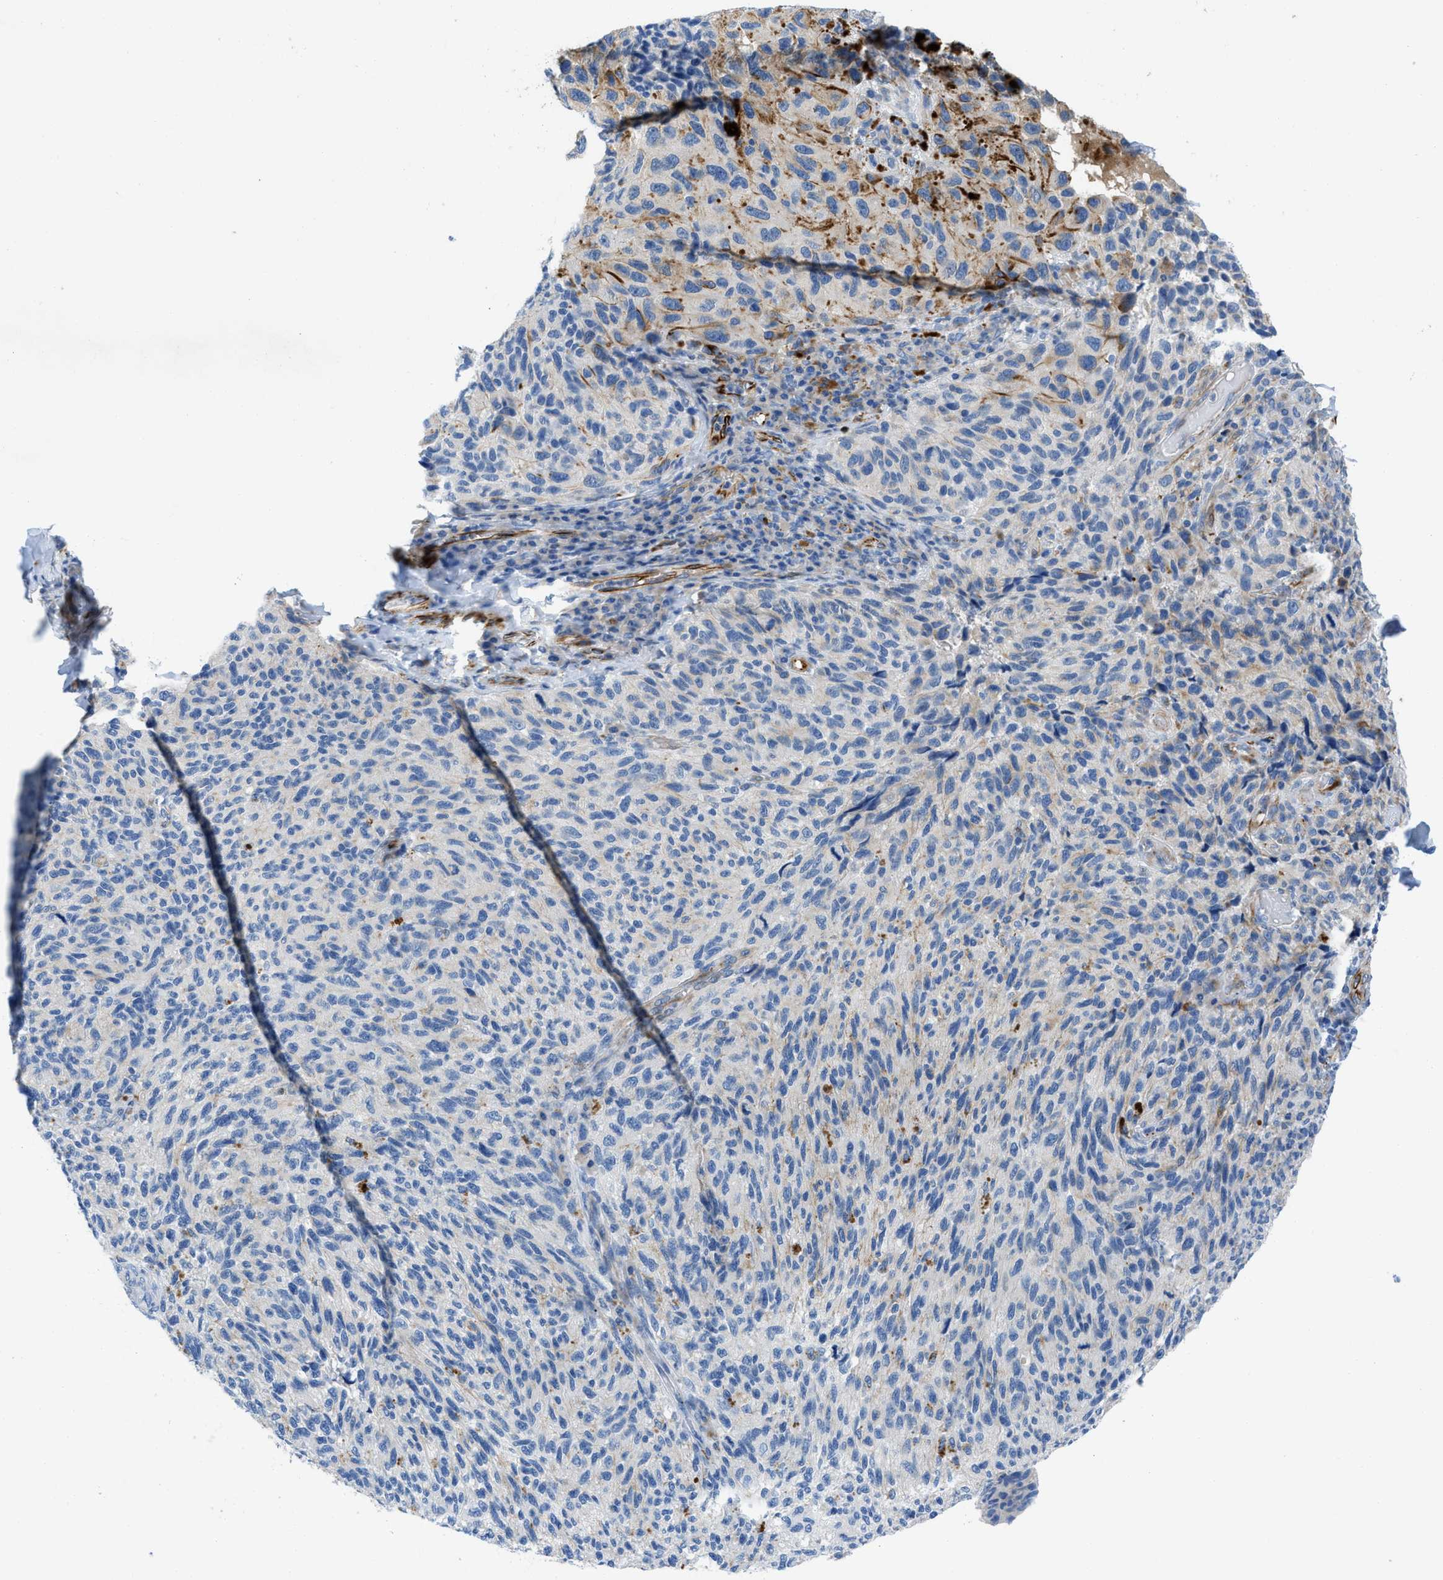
{"staining": {"intensity": "negative", "quantity": "none", "location": "none"}, "tissue": "melanoma", "cell_type": "Tumor cells", "image_type": "cancer", "snomed": [{"axis": "morphology", "description": "Malignant melanoma, NOS"}, {"axis": "topography", "description": "Skin"}], "caption": "This is an IHC micrograph of melanoma. There is no positivity in tumor cells.", "gene": "XCR1", "patient": {"sex": "female", "age": 73}}